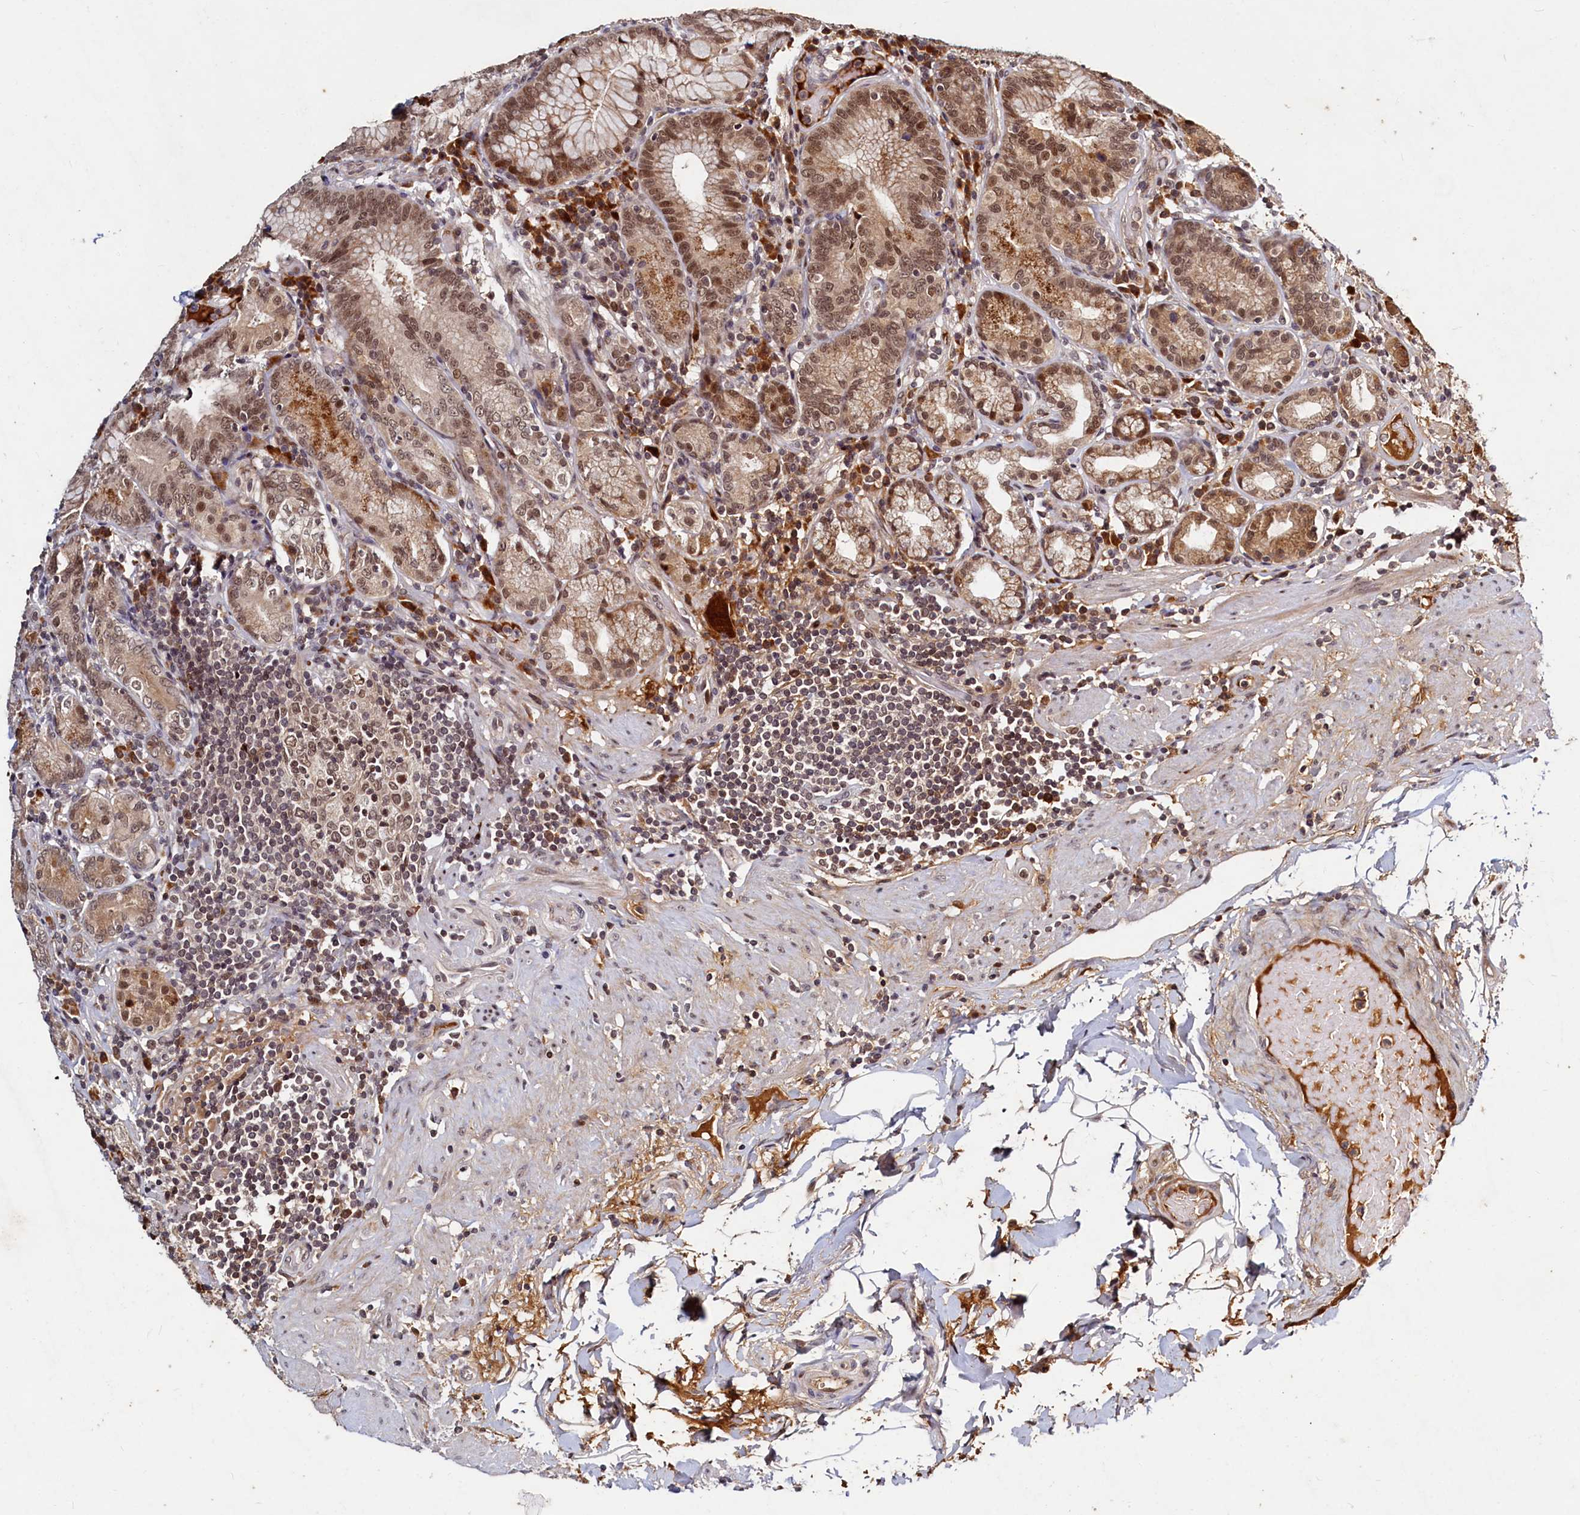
{"staining": {"intensity": "moderate", "quantity": ">75%", "location": "cytoplasmic/membranous,nuclear"}, "tissue": "stomach", "cell_type": "Glandular cells", "image_type": "normal", "snomed": [{"axis": "morphology", "description": "Normal tissue, NOS"}, {"axis": "topography", "description": "Stomach, upper"}, {"axis": "topography", "description": "Stomach, lower"}], "caption": "Protein analysis of normal stomach exhibits moderate cytoplasmic/membranous,nuclear positivity in about >75% of glandular cells. Nuclei are stained in blue.", "gene": "TRAPPC4", "patient": {"sex": "female", "age": 76}}